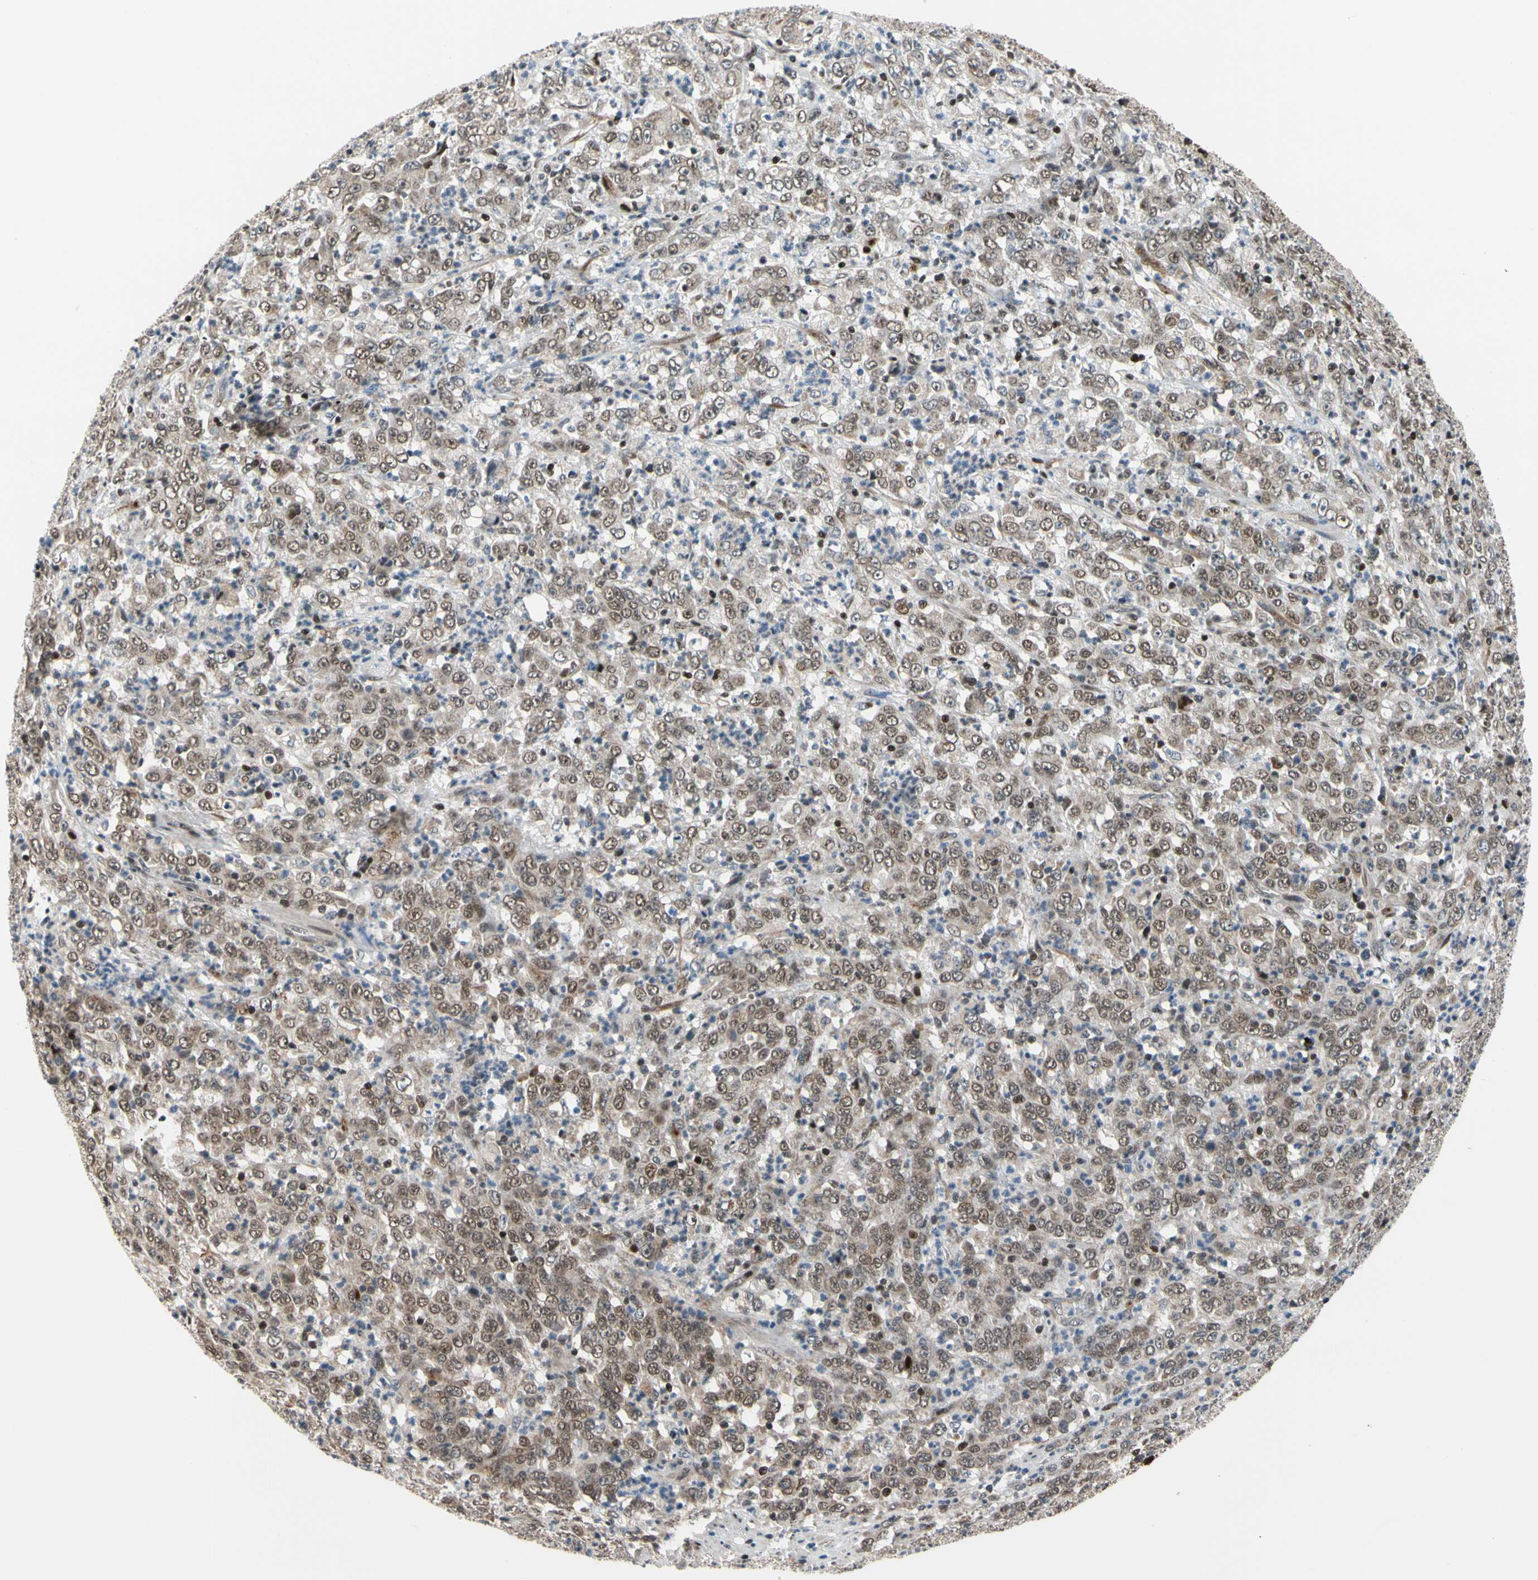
{"staining": {"intensity": "moderate", "quantity": "25%-75%", "location": "nuclear"}, "tissue": "stomach cancer", "cell_type": "Tumor cells", "image_type": "cancer", "snomed": [{"axis": "morphology", "description": "Adenocarcinoma, NOS"}, {"axis": "topography", "description": "Stomach, lower"}], "caption": "An immunohistochemistry micrograph of tumor tissue is shown. Protein staining in brown labels moderate nuclear positivity in stomach adenocarcinoma within tumor cells.", "gene": "E2F1", "patient": {"sex": "female", "age": 71}}